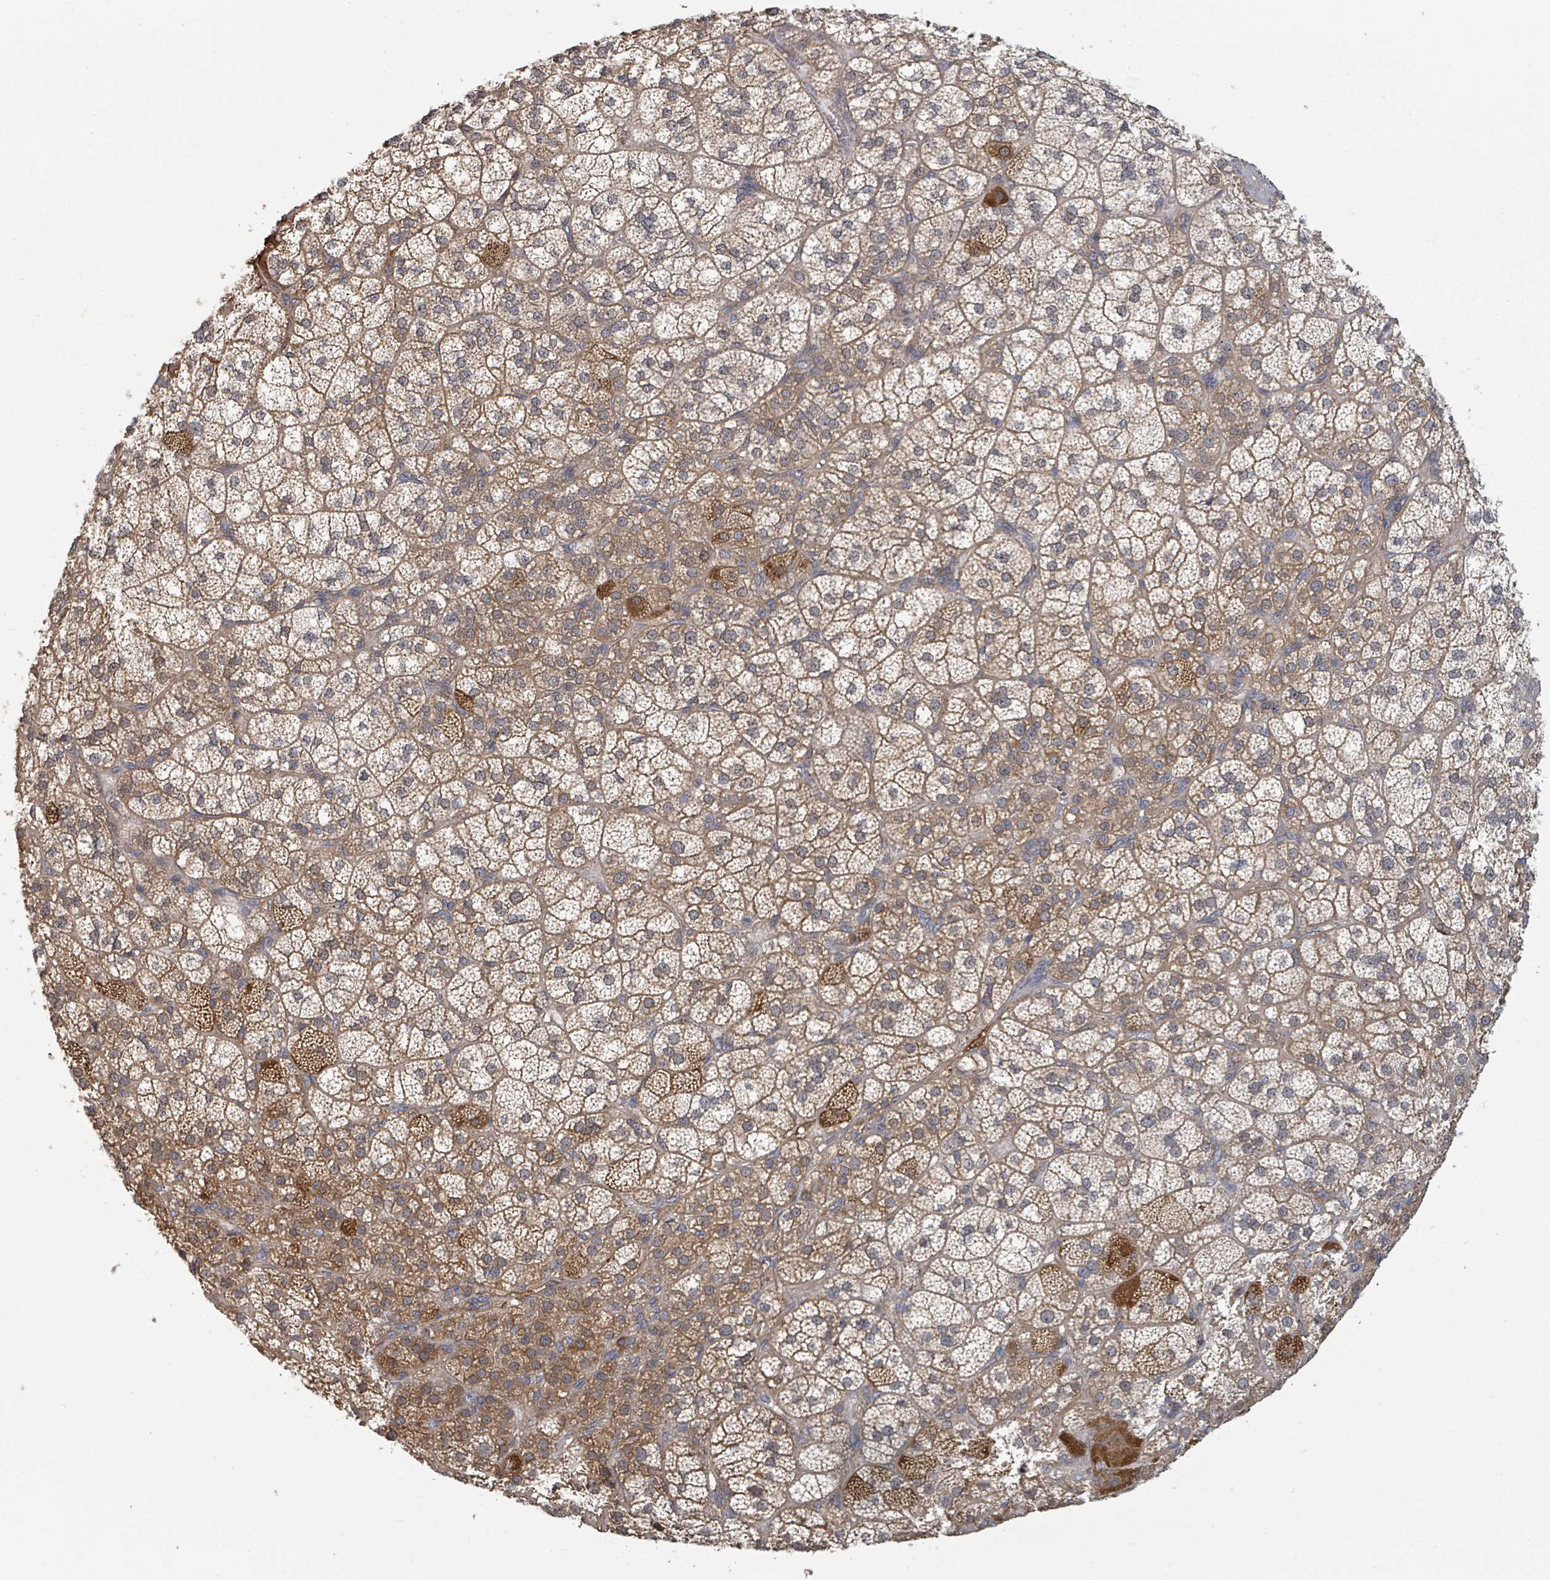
{"staining": {"intensity": "moderate", "quantity": ">75%", "location": "cytoplasmic/membranous"}, "tissue": "adrenal gland", "cell_type": "Glandular cells", "image_type": "normal", "snomed": [{"axis": "morphology", "description": "Normal tissue, NOS"}, {"axis": "topography", "description": "Adrenal gland"}], "caption": "DAB immunohistochemical staining of unremarkable human adrenal gland displays moderate cytoplasmic/membranous protein staining in about >75% of glandular cells. The staining is performed using DAB (3,3'-diaminobenzidine) brown chromogen to label protein expression. The nuclei are counter-stained blue using hematoxylin.", "gene": "GABBR1", "patient": {"sex": "female", "age": 60}}